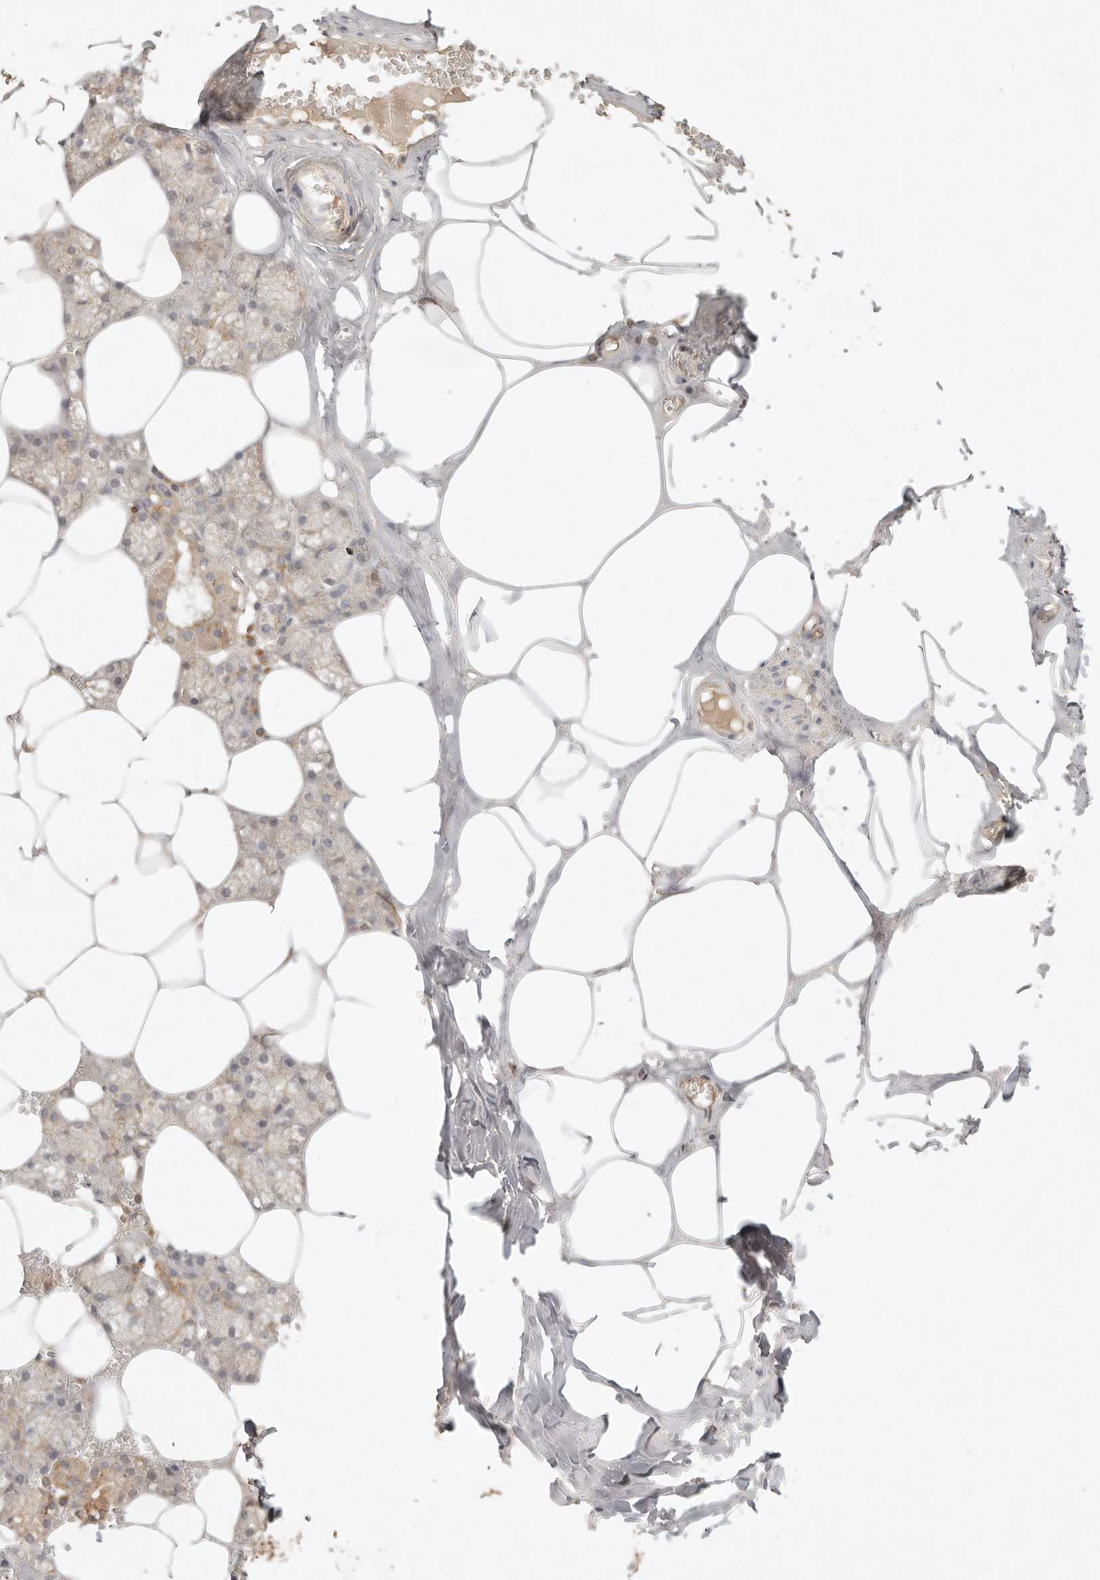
{"staining": {"intensity": "moderate", "quantity": ">75%", "location": "cytoplasmic/membranous"}, "tissue": "salivary gland", "cell_type": "Glandular cells", "image_type": "normal", "snomed": [{"axis": "morphology", "description": "Normal tissue, NOS"}, {"axis": "topography", "description": "Salivary gland"}], "caption": "The histopathology image exhibits immunohistochemical staining of unremarkable salivary gland. There is moderate cytoplasmic/membranous positivity is identified in approximately >75% of glandular cells. (DAB = brown stain, brightfield microscopy at high magnification).", "gene": "HECTD3", "patient": {"sex": "male", "age": 62}}